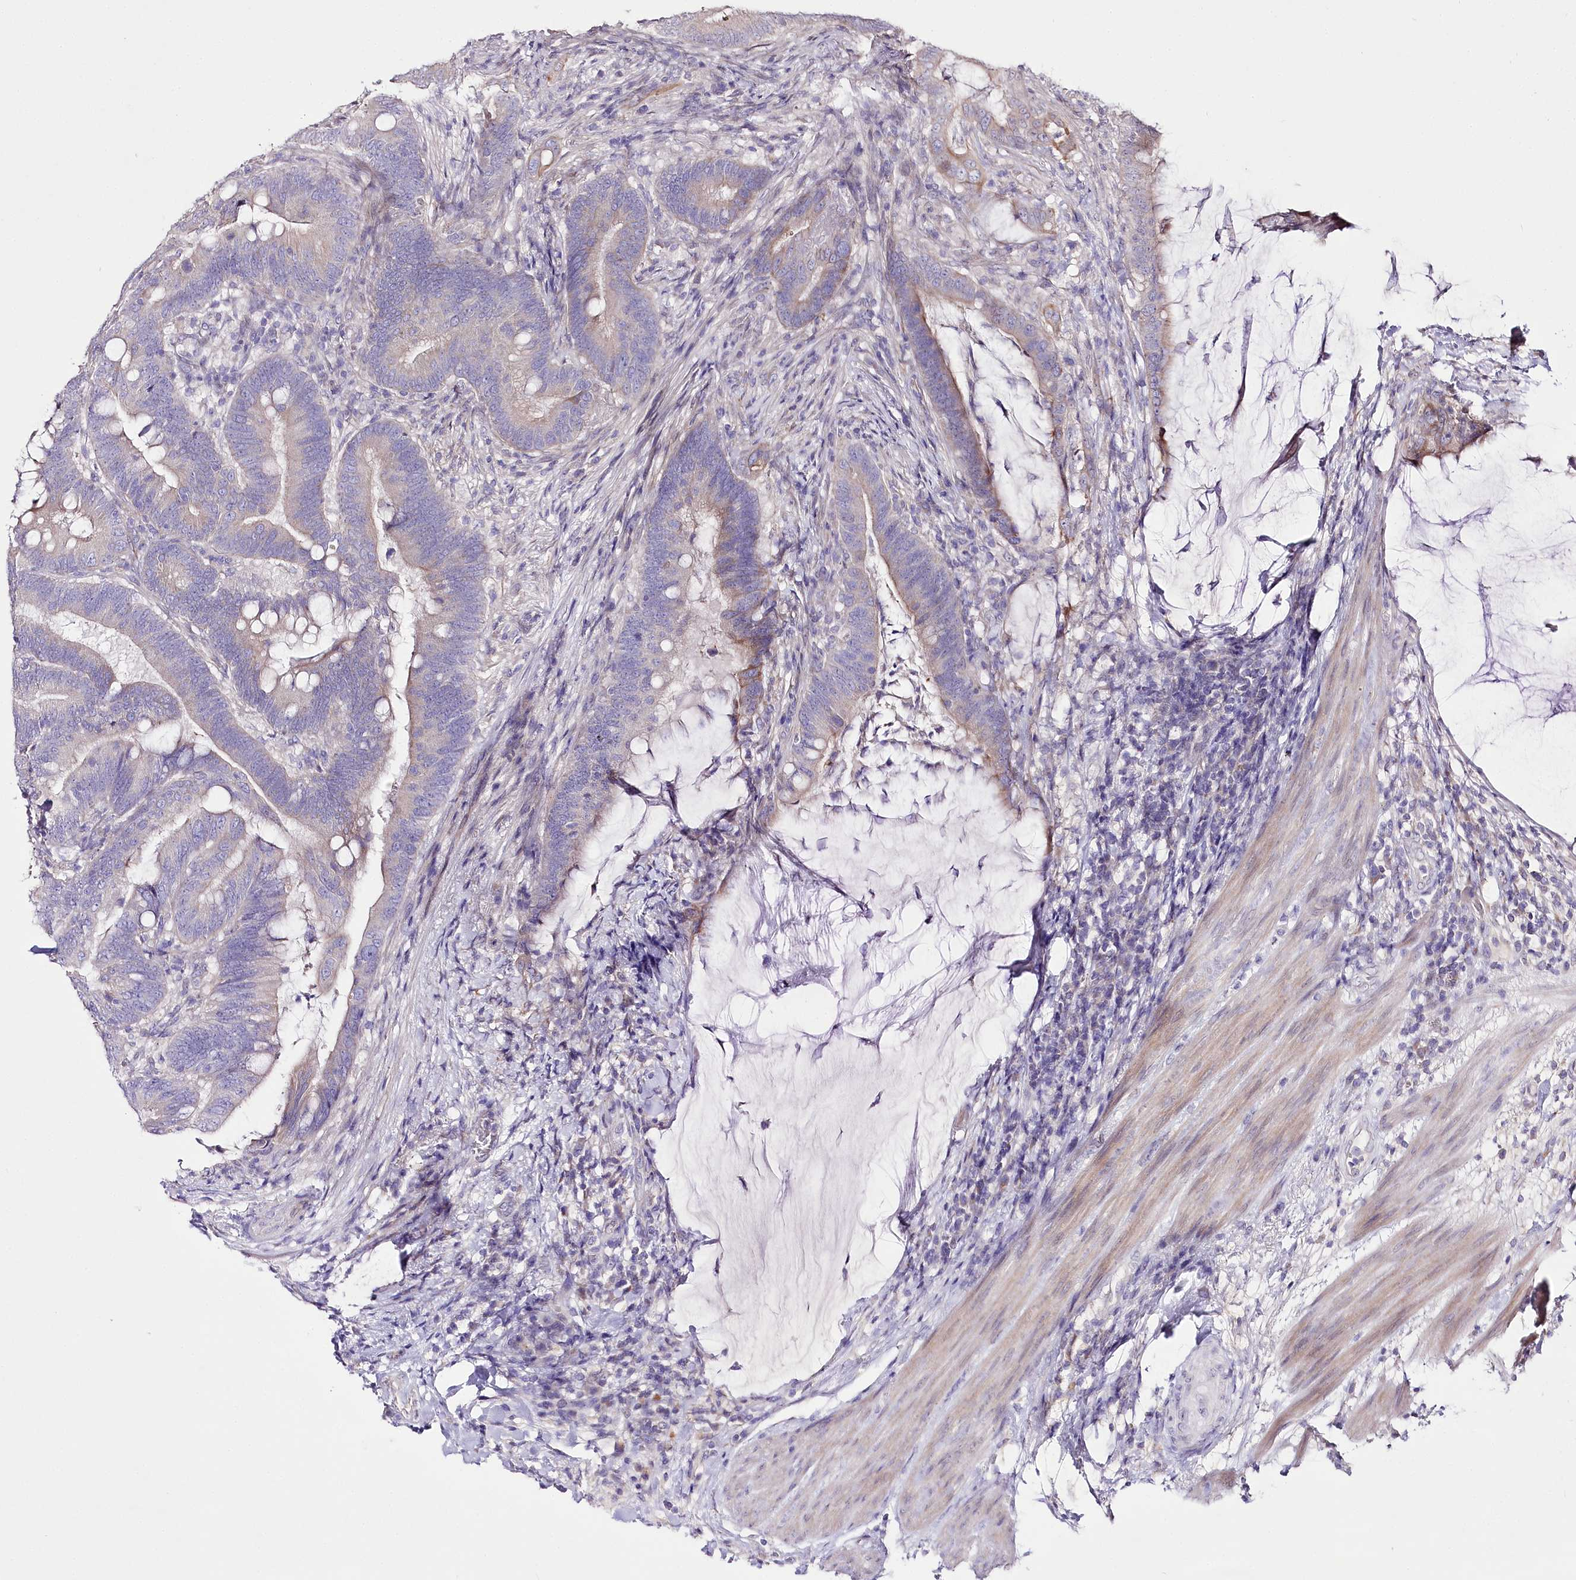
{"staining": {"intensity": "weak", "quantity": "<25%", "location": "cytoplasmic/membranous"}, "tissue": "colorectal cancer", "cell_type": "Tumor cells", "image_type": "cancer", "snomed": [{"axis": "morphology", "description": "Adenocarcinoma, NOS"}, {"axis": "topography", "description": "Colon"}], "caption": "Immunohistochemical staining of colorectal cancer demonstrates no significant expression in tumor cells. (Immunohistochemistry (ihc), brightfield microscopy, high magnification).", "gene": "LRRC14B", "patient": {"sex": "female", "age": 66}}